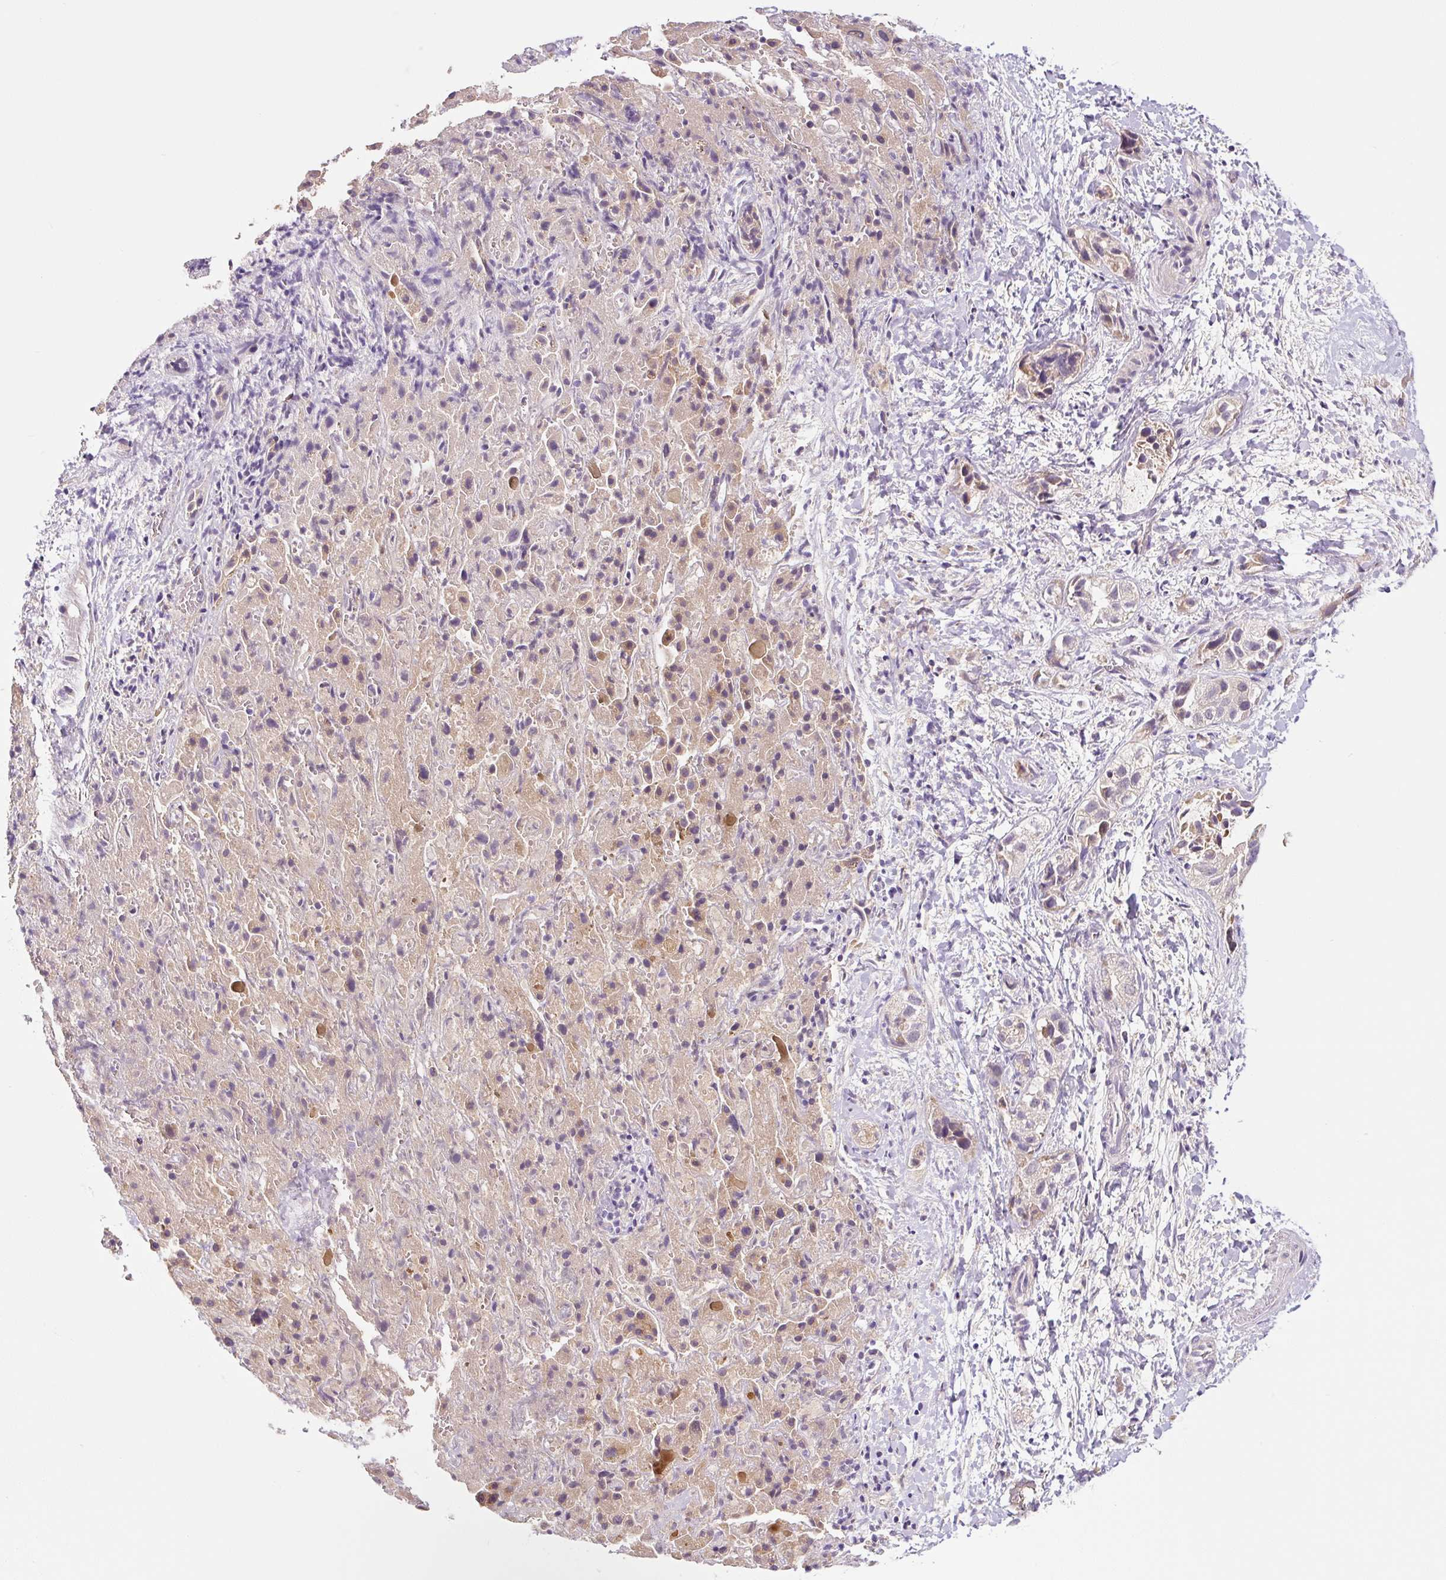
{"staining": {"intensity": "negative", "quantity": "none", "location": "none"}, "tissue": "liver cancer", "cell_type": "Tumor cells", "image_type": "cancer", "snomed": [{"axis": "morphology", "description": "Cholangiocarcinoma"}, {"axis": "topography", "description": "Liver"}], "caption": "Tumor cells are negative for brown protein staining in liver cancer.", "gene": "PRKAA2", "patient": {"sex": "female", "age": 52}}